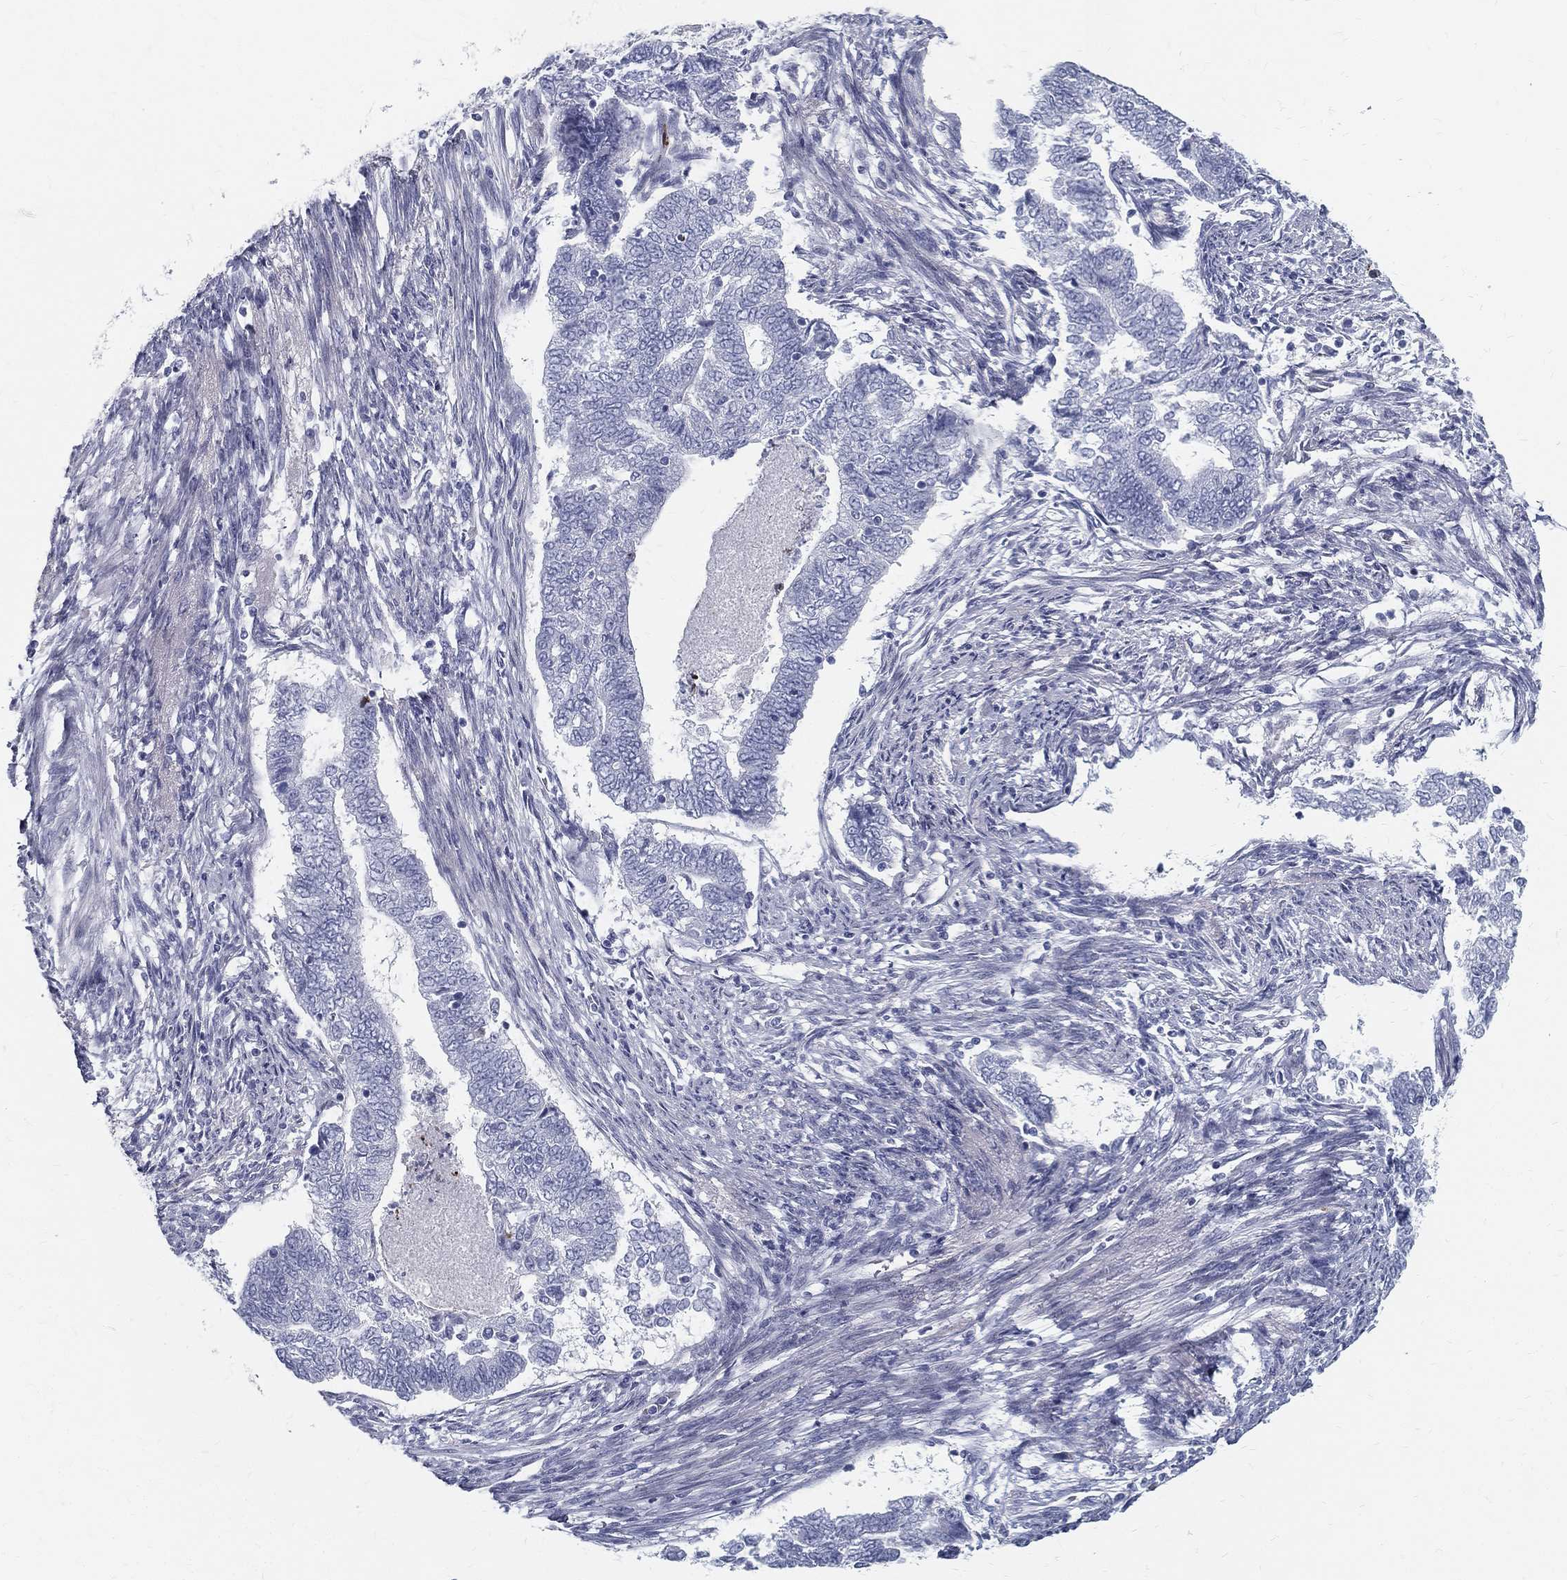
{"staining": {"intensity": "negative", "quantity": "none", "location": "none"}, "tissue": "endometrial cancer", "cell_type": "Tumor cells", "image_type": "cancer", "snomed": [{"axis": "morphology", "description": "Adenocarcinoma, NOS"}, {"axis": "topography", "description": "Endometrium"}], "caption": "Tumor cells are negative for protein expression in human adenocarcinoma (endometrial).", "gene": "SPPL2C", "patient": {"sex": "female", "age": 65}}